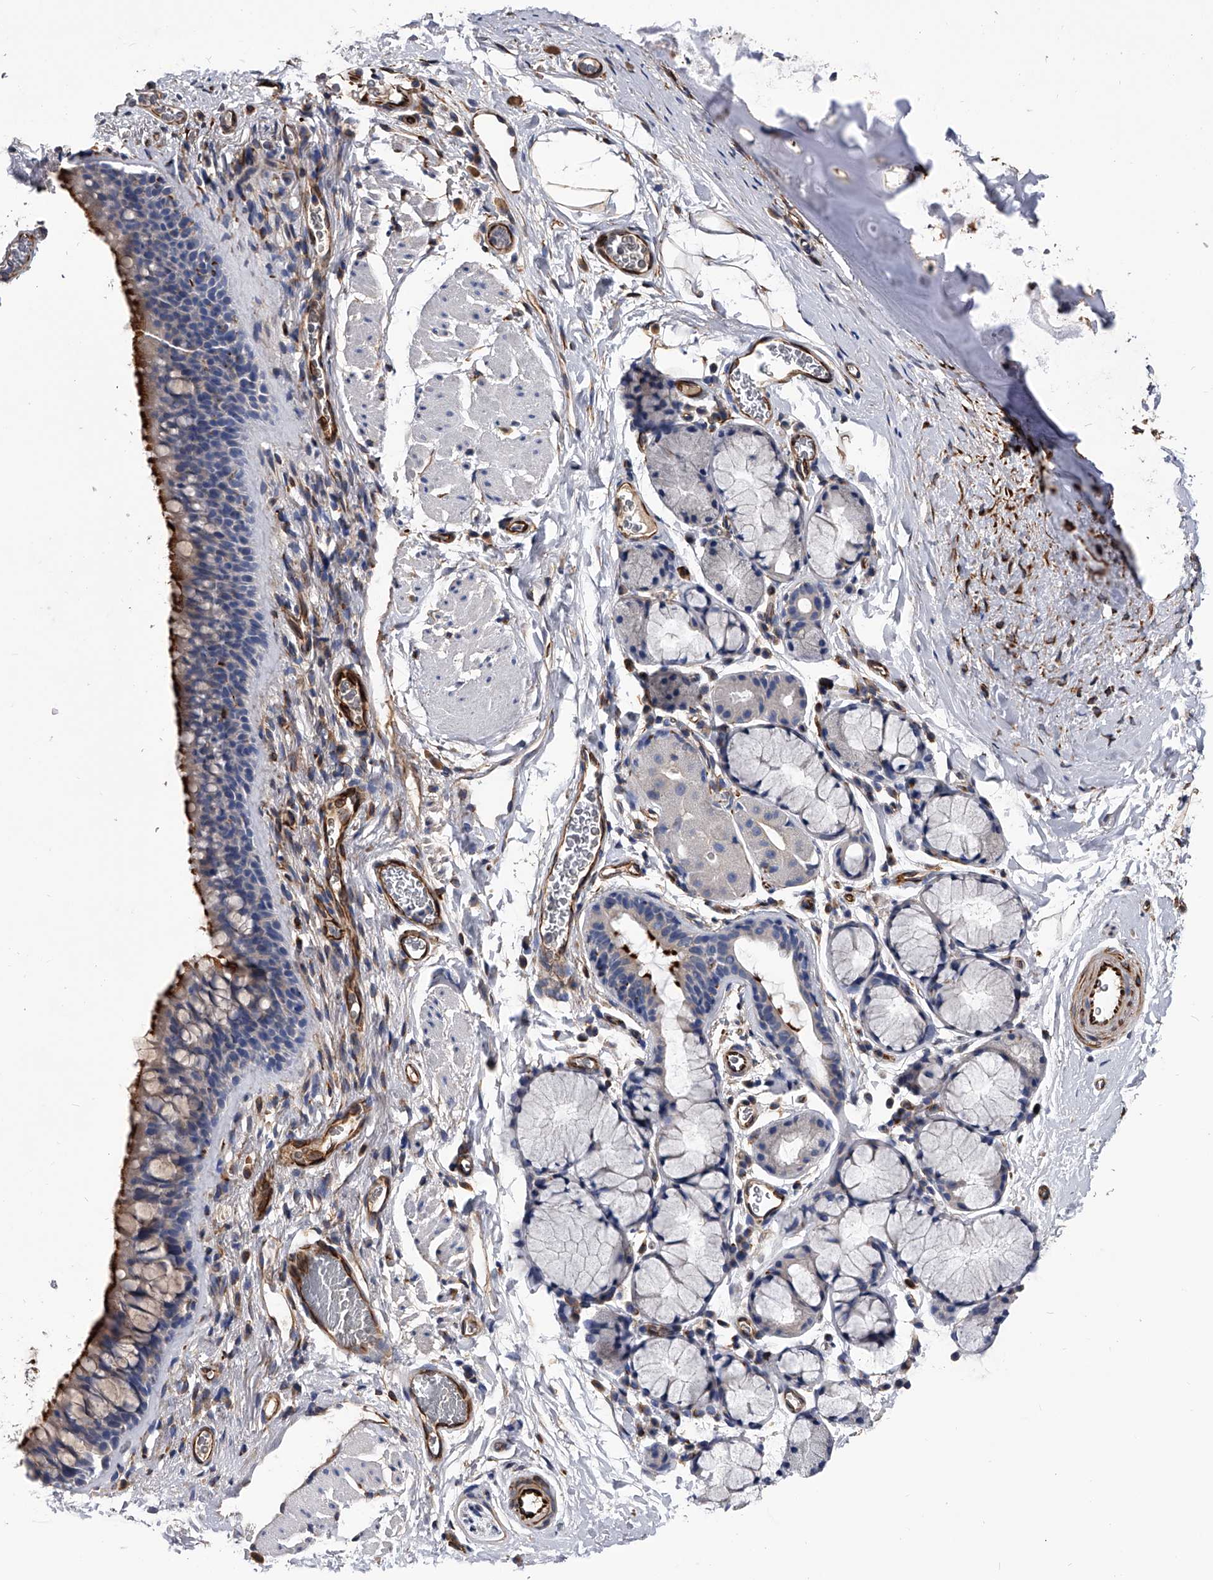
{"staining": {"intensity": "strong", "quantity": "25%-75%", "location": "cytoplasmic/membranous"}, "tissue": "bronchus", "cell_type": "Respiratory epithelial cells", "image_type": "normal", "snomed": [{"axis": "morphology", "description": "Normal tissue, NOS"}, {"axis": "topography", "description": "Cartilage tissue"}, {"axis": "topography", "description": "Bronchus"}], "caption": "DAB immunohistochemical staining of normal bronchus shows strong cytoplasmic/membranous protein expression in approximately 25%-75% of respiratory epithelial cells.", "gene": "EFCAB7", "patient": {"sex": "female", "age": 53}}